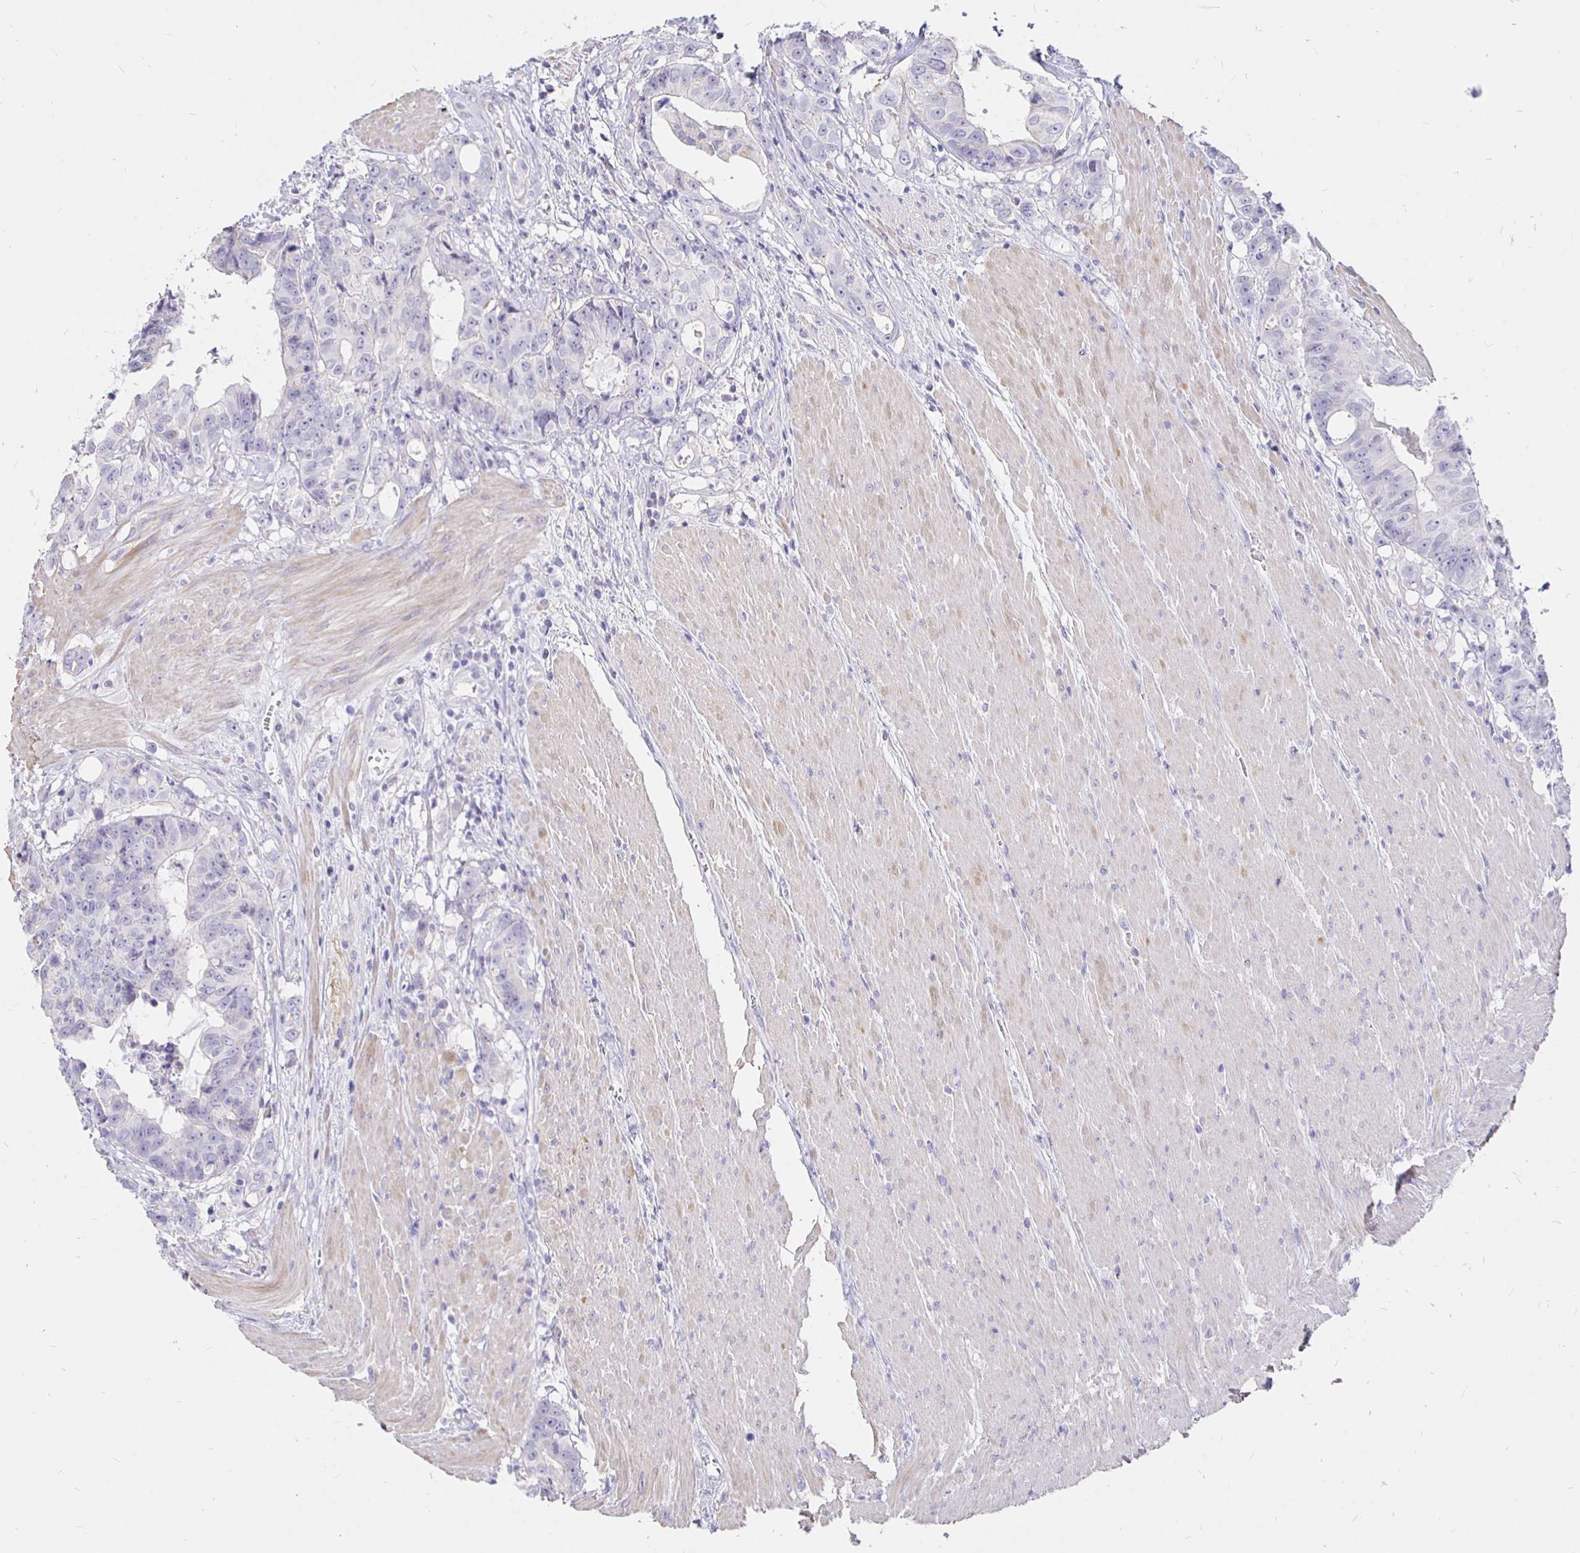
{"staining": {"intensity": "negative", "quantity": "none", "location": "none"}, "tissue": "colorectal cancer", "cell_type": "Tumor cells", "image_type": "cancer", "snomed": [{"axis": "morphology", "description": "Adenocarcinoma, NOS"}, {"axis": "topography", "description": "Rectum"}], "caption": "This histopathology image is of colorectal adenocarcinoma stained with immunohistochemistry (IHC) to label a protein in brown with the nuclei are counter-stained blue. There is no positivity in tumor cells. (DAB (3,3'-diaminobenzidine) IHC, high magnification).", "gene": "NECAB1", "patient": {"sex": "female", "age": 62}}